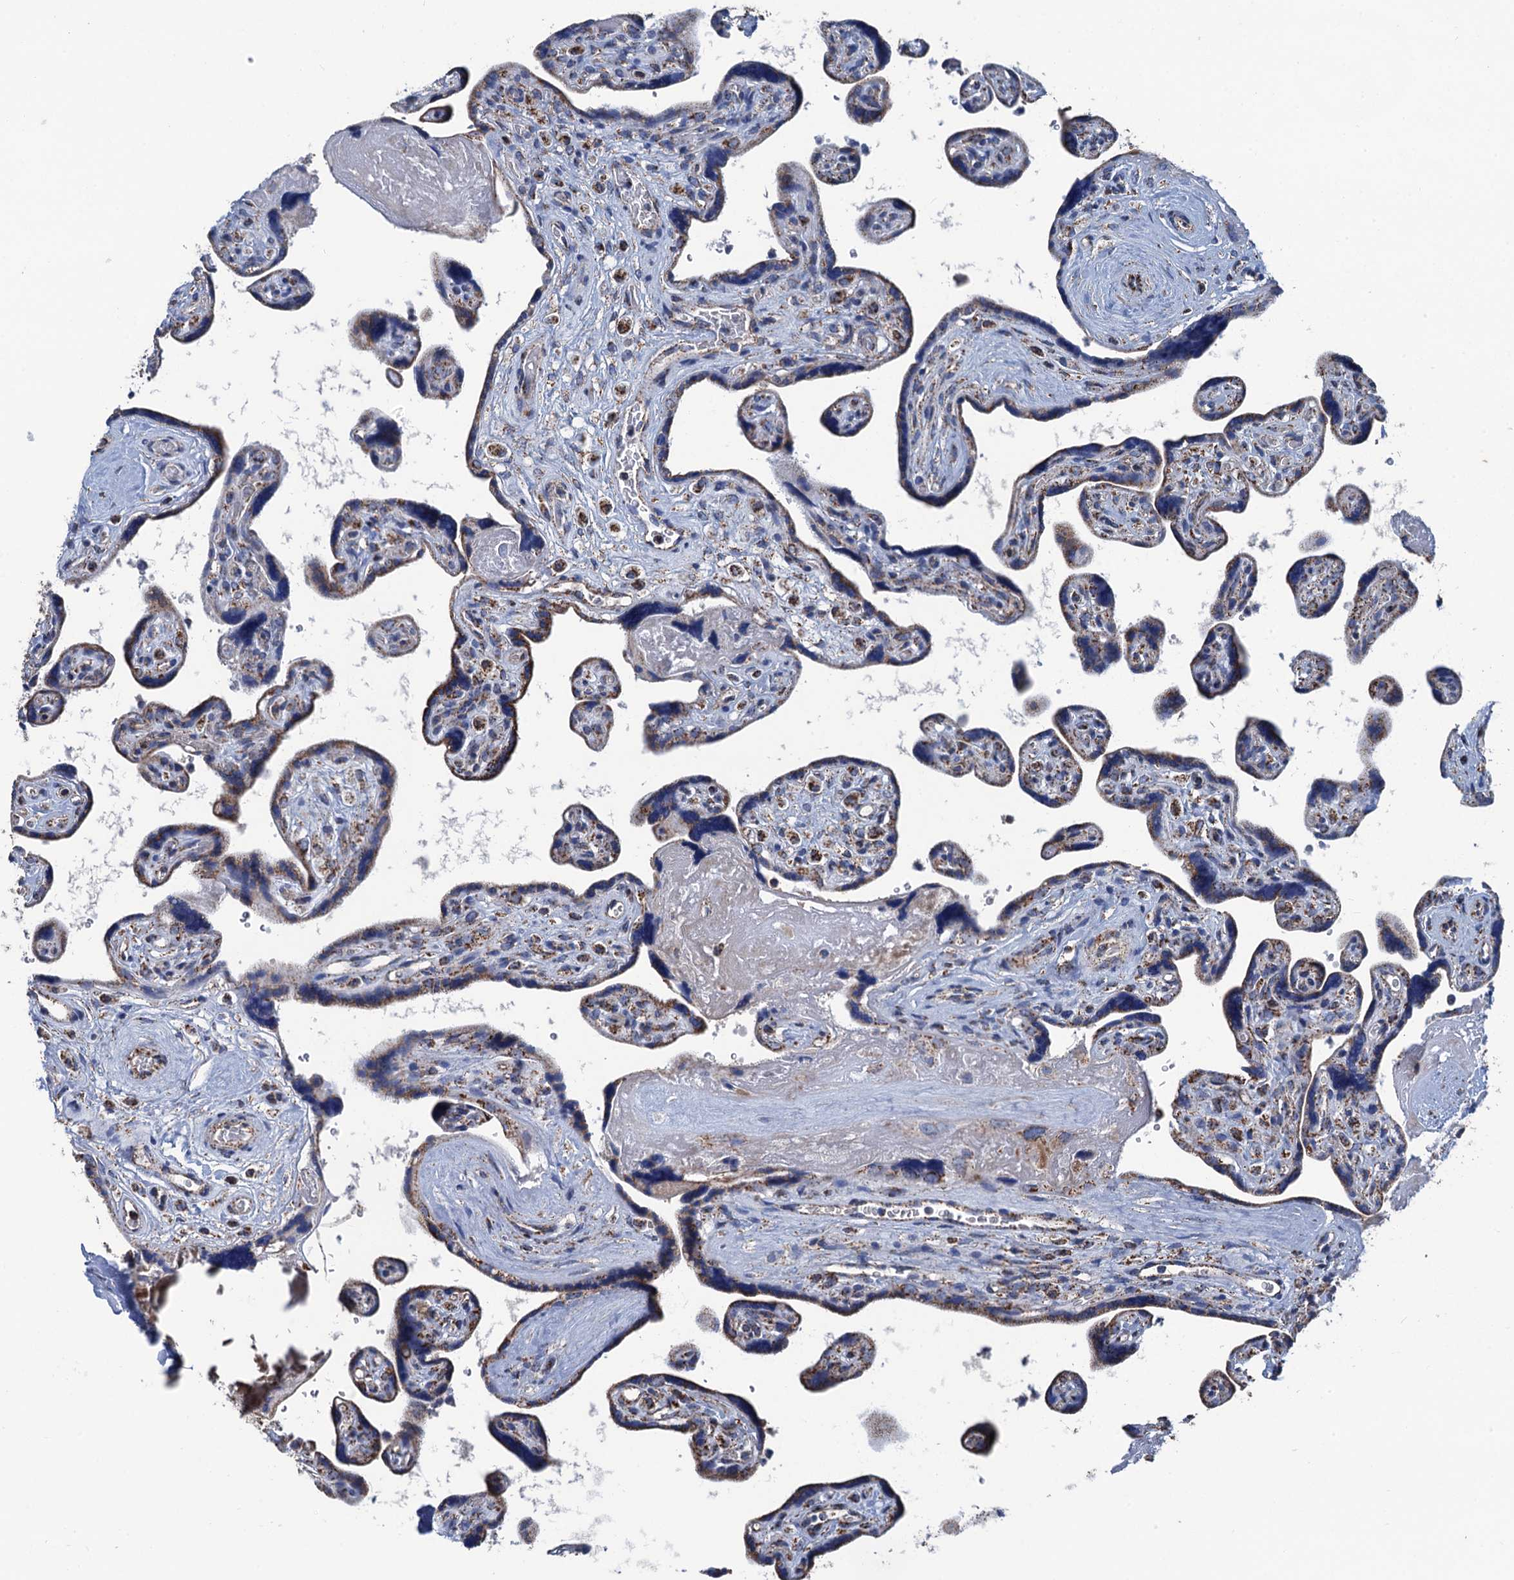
{"staining": {"intensity": "moderate", "quantity": "25%-75%", "location": "cytoplasmic/membranous"}, "tissue": "placenta", "cell_type": "Trophoblastic cells", "image_type": "normal", "snomed": [{"axis": "morphology", "description": "Normal tissue, NOS"}, {"axis": "topography", "description": "Placenta"}], "caption": "Immunohistochemical staining of benign placenta reveals medium levels of moderate cytoplasmic/membranous staining in about 25%-75% of trophoblastic cells.", "gene": "IVD", "patient": {"sex": "female", "age": 39}}